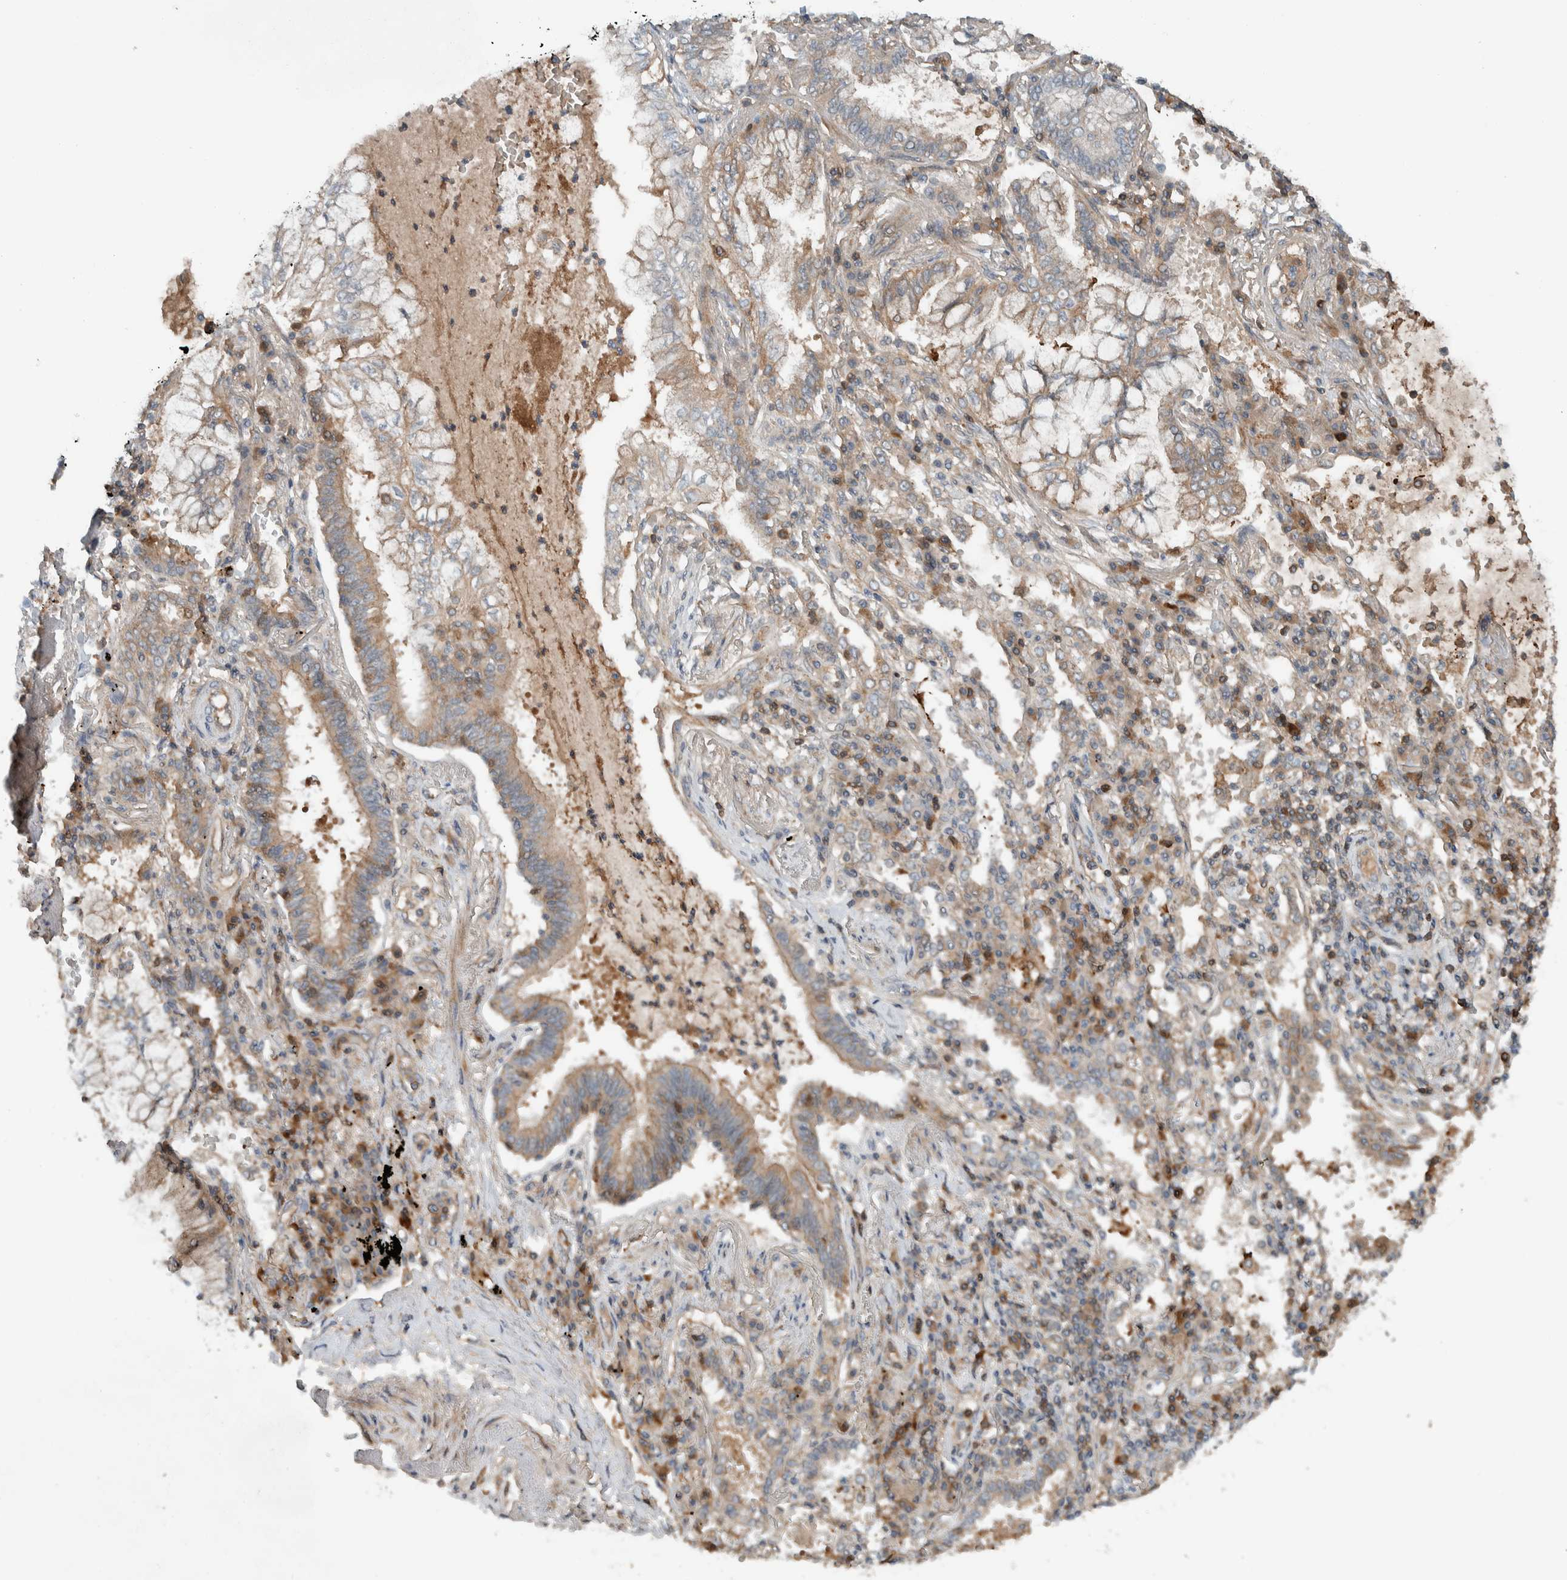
{"staining": {"intensity": "weak", "quantity": "25%-75%", "location": "cytoplasmic/membranous"}, "tissue": "lung cancer", "cell_type": "Tumor cells", "image_type": "cancer", "snomed": [{"axis": "morphology", "description": "Adenocarcinoma, NOS"}, {"axis": "topography", "description": "Lung"}], "caption": "IHC (DAB (3,3'-diaminobenzidine)) staining of lung cancer exhibits weak cytoplasmic/membranous protein expression in about 25%-75% of tumor cells.", "gene": "ARMC7", "patient": {"sex": "female", "age": 70}}